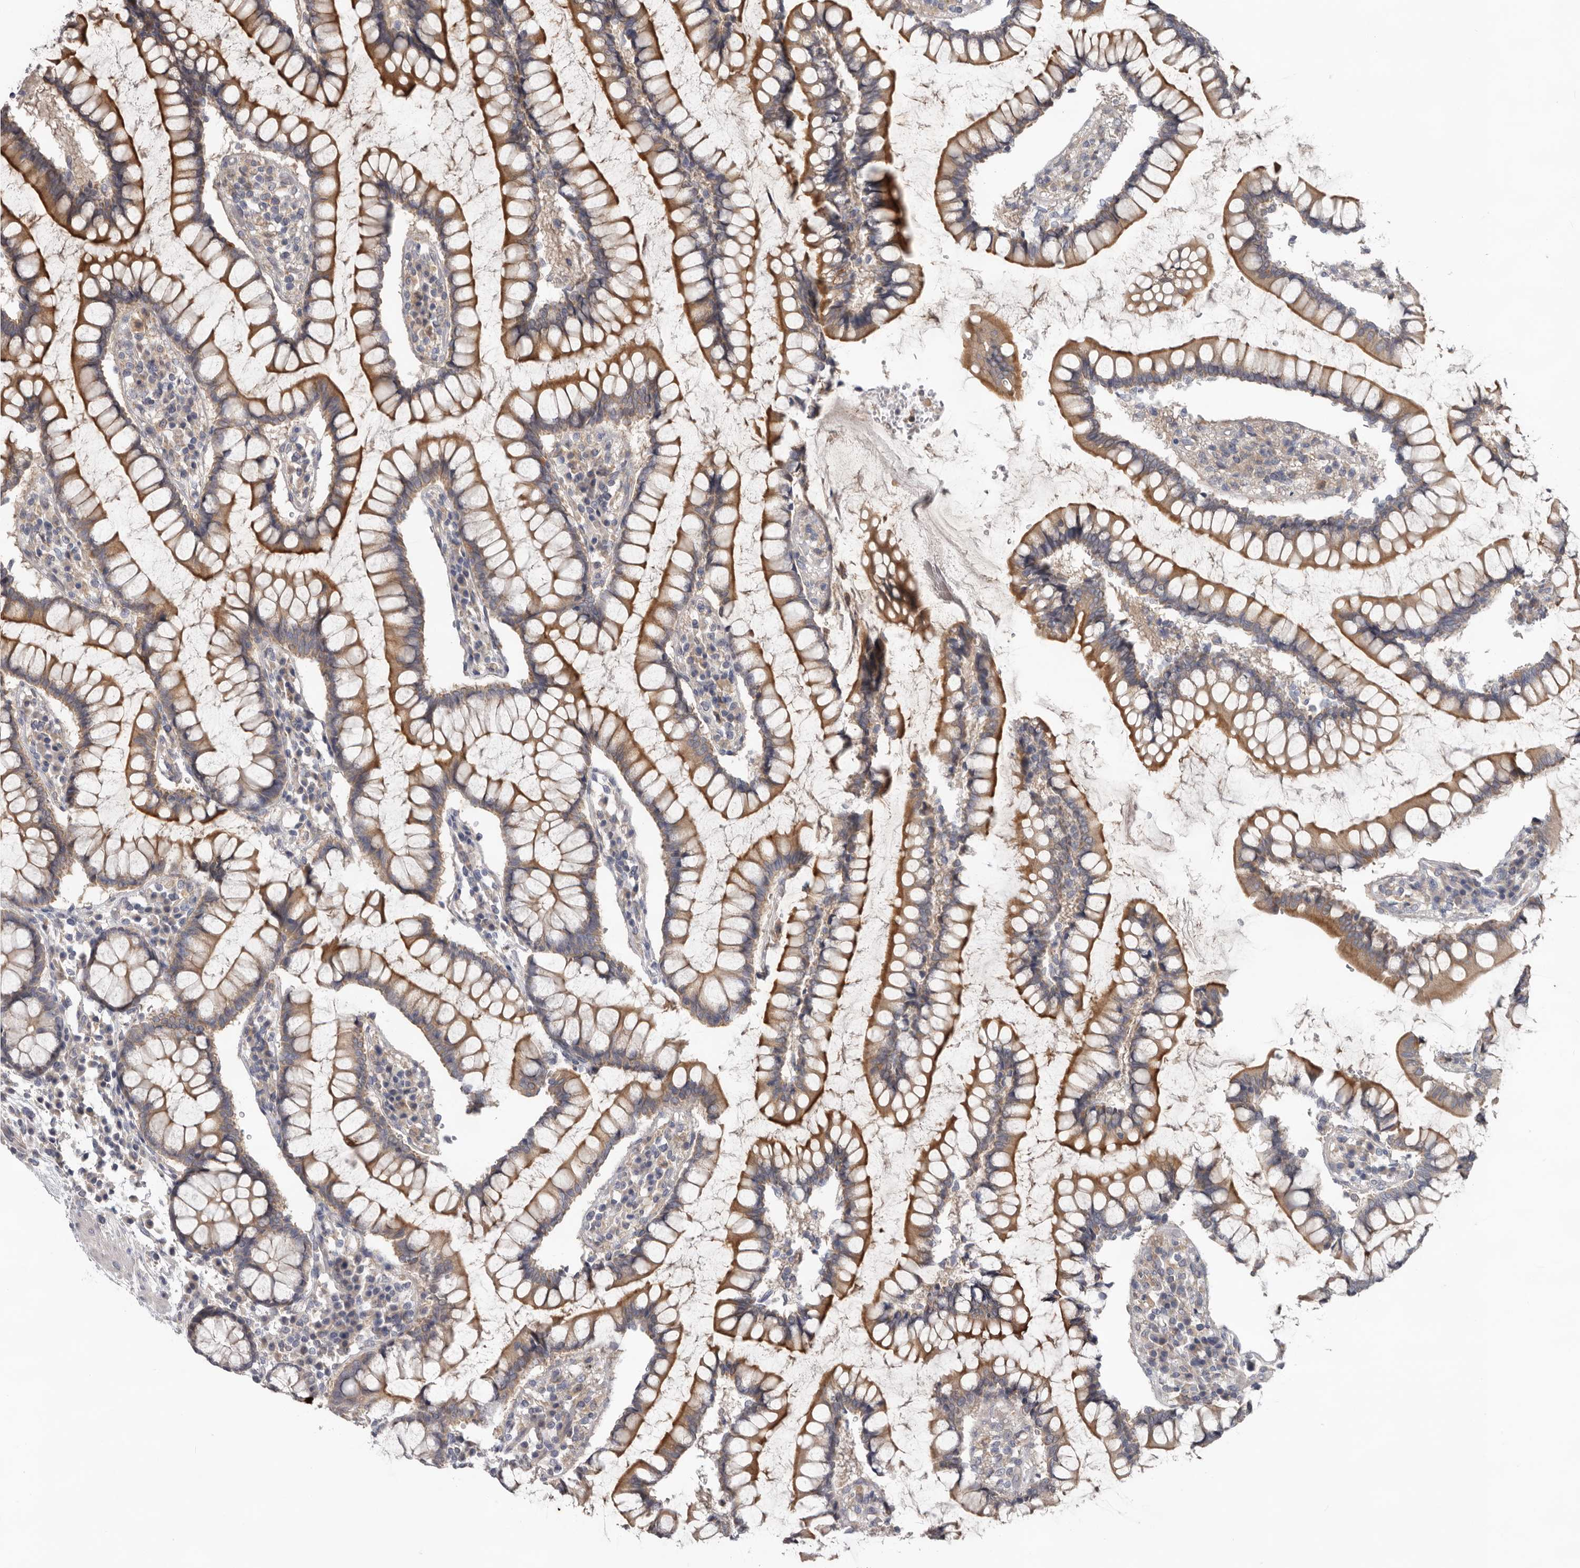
{"staining": {"intensity": "negative", "quantity": "none", "location": "none"}, "tissue": "colon", "cell_type": "Endothelial cells", "image_type": "normal", "snomed": [{"axis": "morphology", "description": "Normal tissue, NOS"}, {"axis": "topography", "description": "Colon"}], "caption": "A high-resolution histopathology image shows immunohistochemistry staining of benign colon, which reveals no significant expression in endothelial cells.", "gene": "HINT3", "patient": {"sex": "female", "age": 79}}